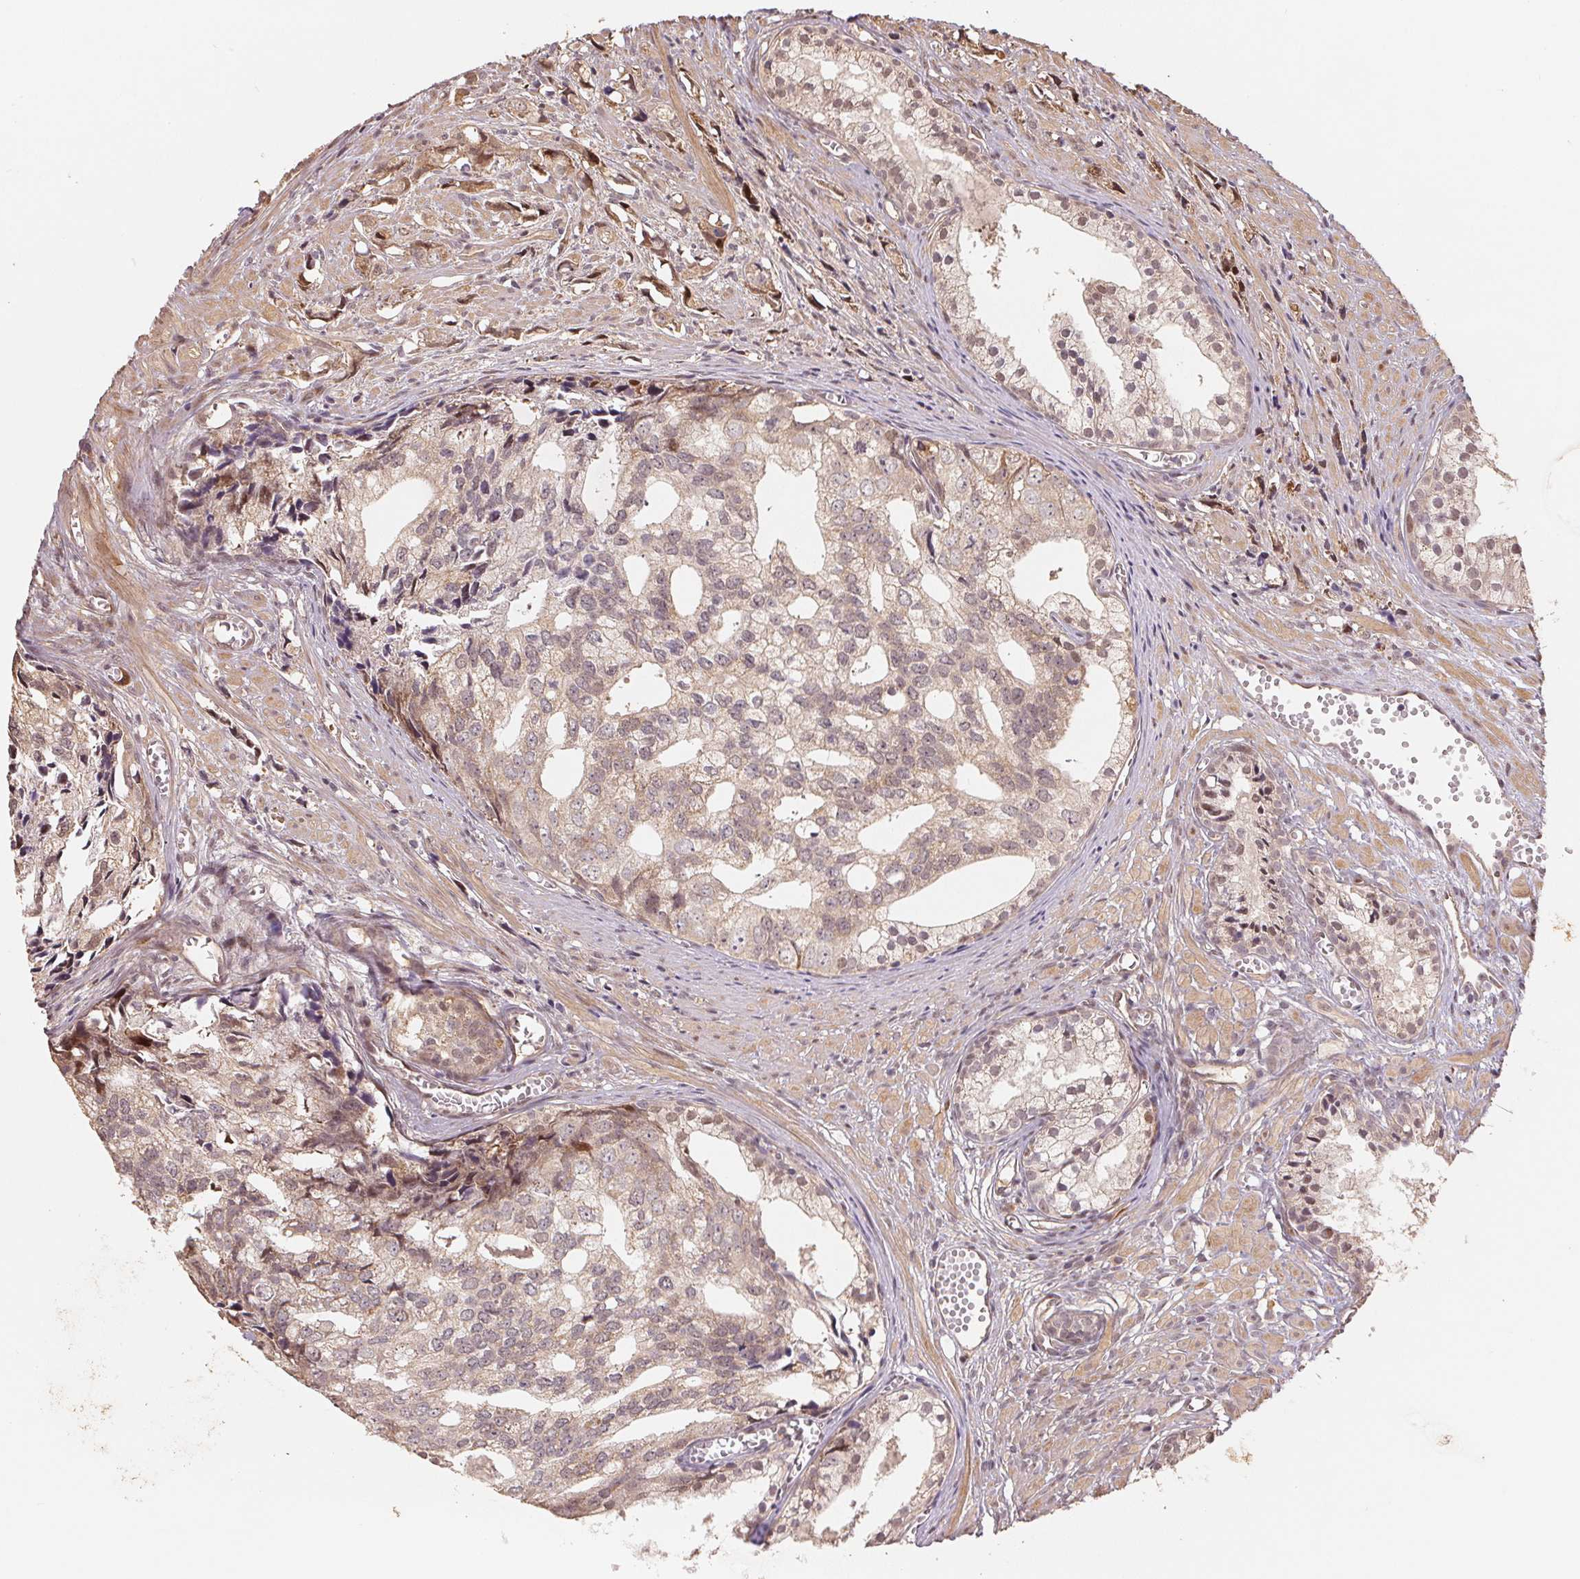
{"staining": {"intensity": "moderate", "quantity": "<25%", "location": "cytoplasmic/membranous"}, "tissue": "prostate cancer", "cell_type": "Tumor cells", "image_type": "cancer", "snomed": [{"axis": "morphology", "description": "Adenocarcinoma, High grade"}, {"axis": "topography", "description": "Prostate"}], "caption": "This micrograph exhibits prostate high-grade adenocarcinoma stained with immunohistochemistry (IHC) to label a protein in brown. The cytoplasmic/membranous of tumor cells show moderate positivity for the protein. Nuclei are counter-stained blue.", "gene": "TMEM222", "patient": {"sex": "male", "age": 58}}